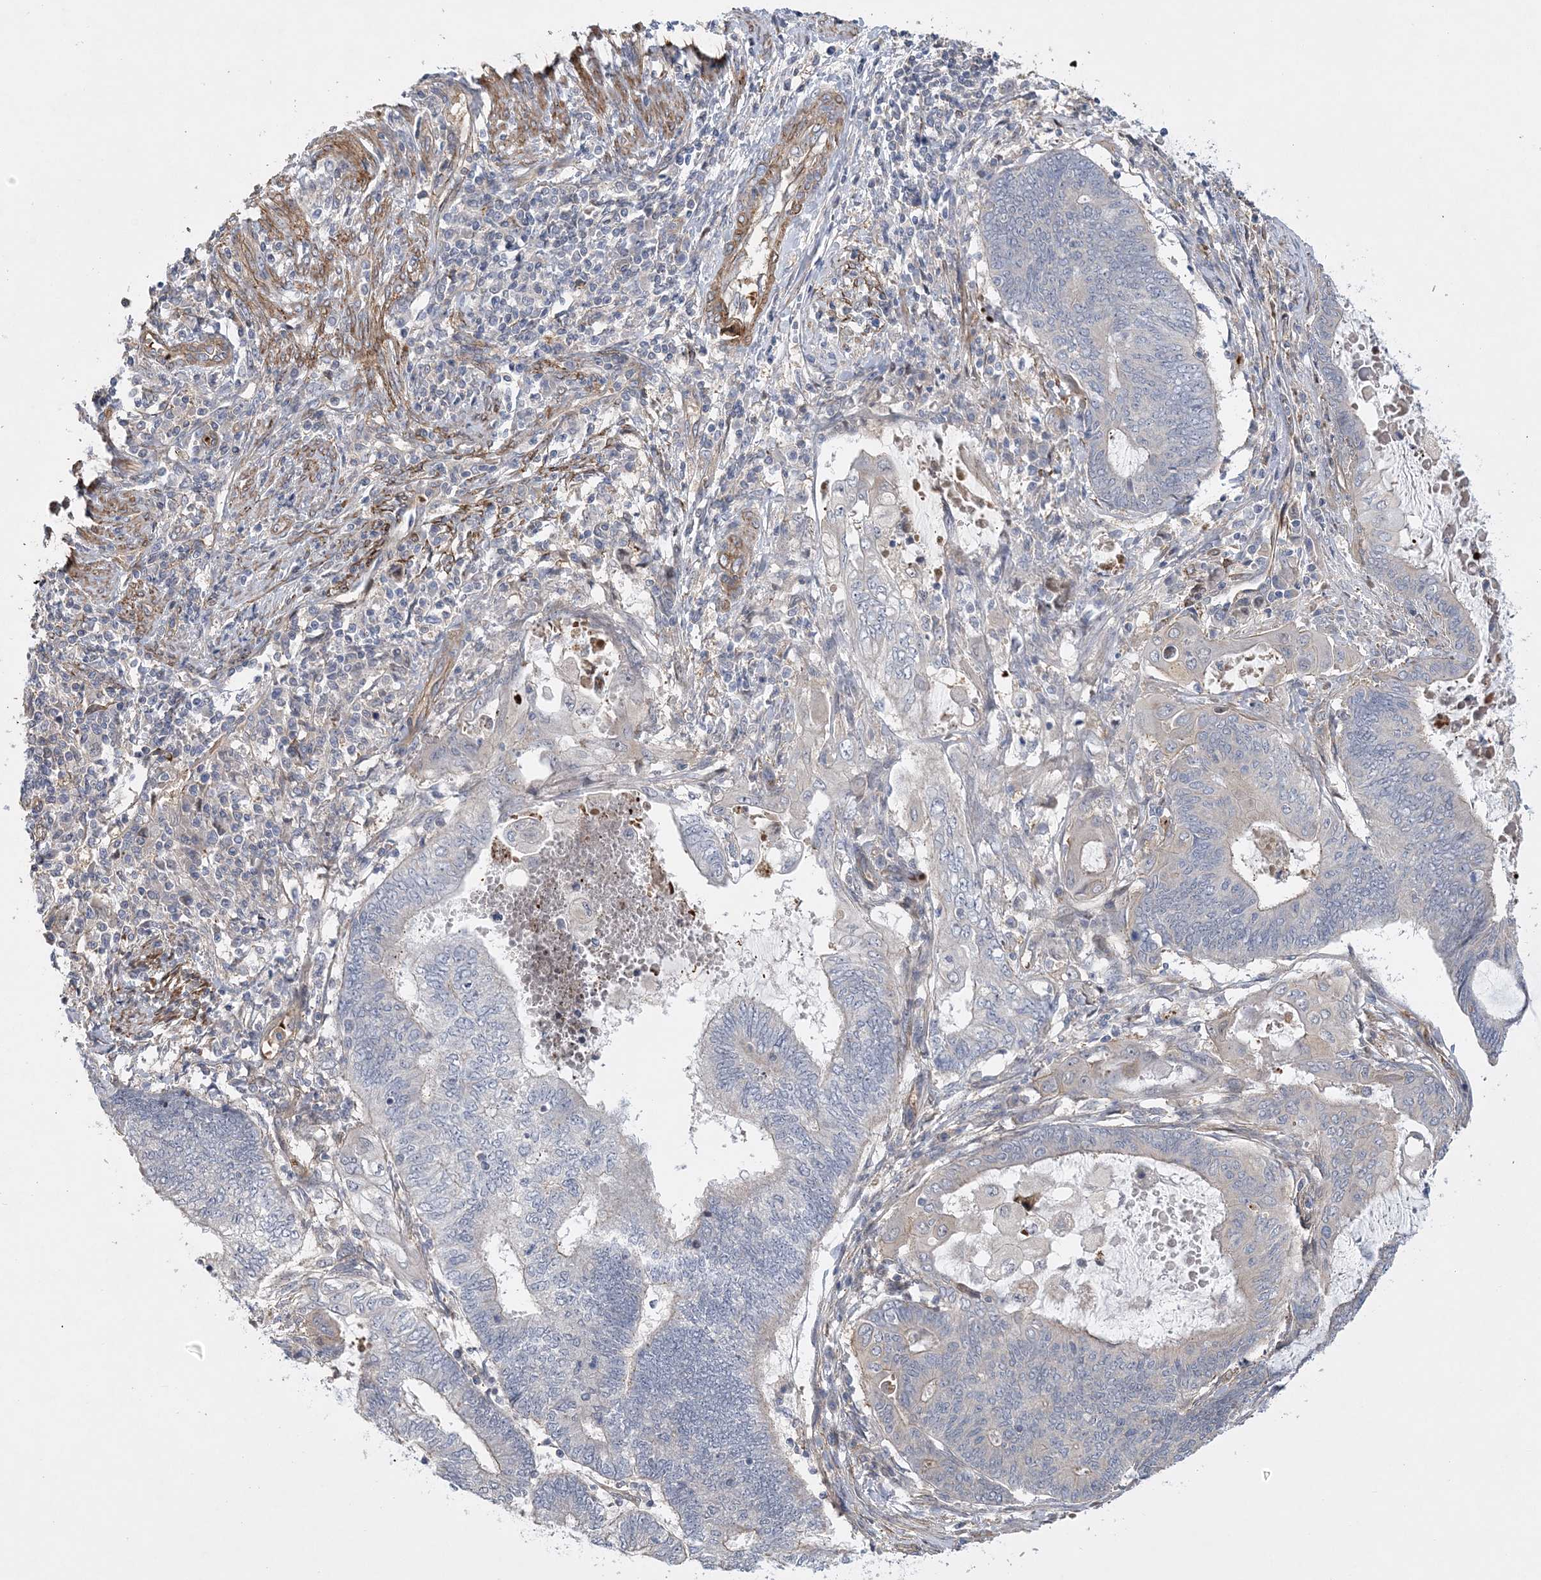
{"staining": {"intensity": "negative", "quantity": "none", "location": "none"}, "tissue": "endometrial cancer", "cell_type": "Tumor cells", "image_type": "cancer", "snomed": [{"axis": "morphology", "description": "Adenocarcinoma, NOS"}, {"axis": "topography", "description": "Uterus"}, {"axis": "topography", "description": "Endometrium"}], "caption": "Immunohistochemistry histopathology image of neoplastic tissue: human adenocarcinoma (endometrial) stained with DAB (3,3'-diaminobenzidine) displays no significant protein positivity in tumor cells.", "gene": "CALN1", "patient": {"sex": "female", "age": 70}}